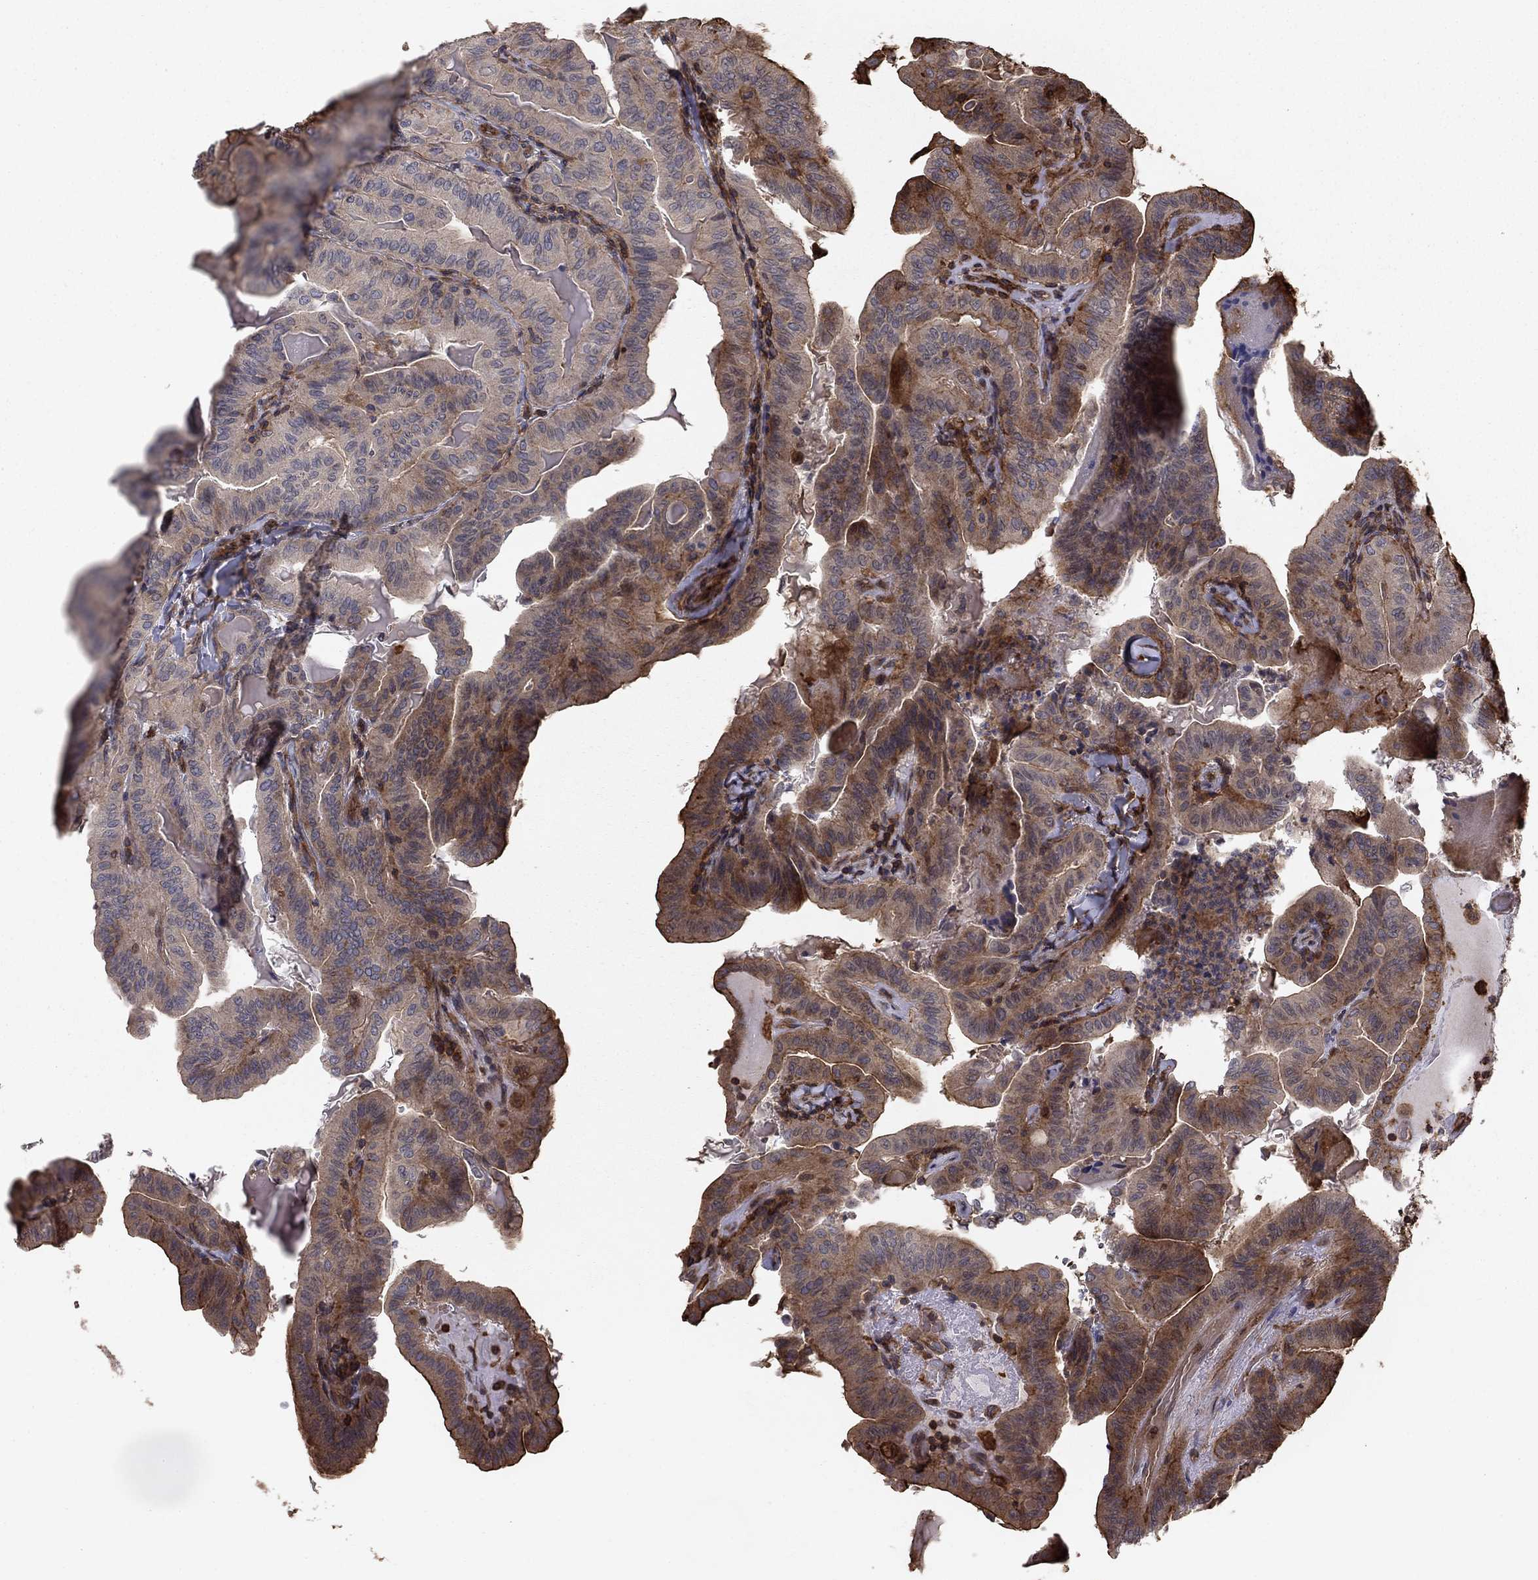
{"staining": {"intensity": "weak", "quantity": "<25%", "location": "cytoplasmic/membranous"}, "tissue": "thyroid cancer", "cell_type": "Tumor cells", "image_type": "cancer", "snomed": [{"axis": "morphology", "description": "Papillary adenocarcinoma, NOS"}, {"axis": "topography", "description": "Thyroid gland"}], "caption": "DAB (3,3'-diaminobenzidine) immunohistochemical staining of human papillary adenocarcinoma (thyroid) reveals no significant staining in tumor cells.", "gene": "HABP4", "patient": {"sex": "female", "age": 68}}